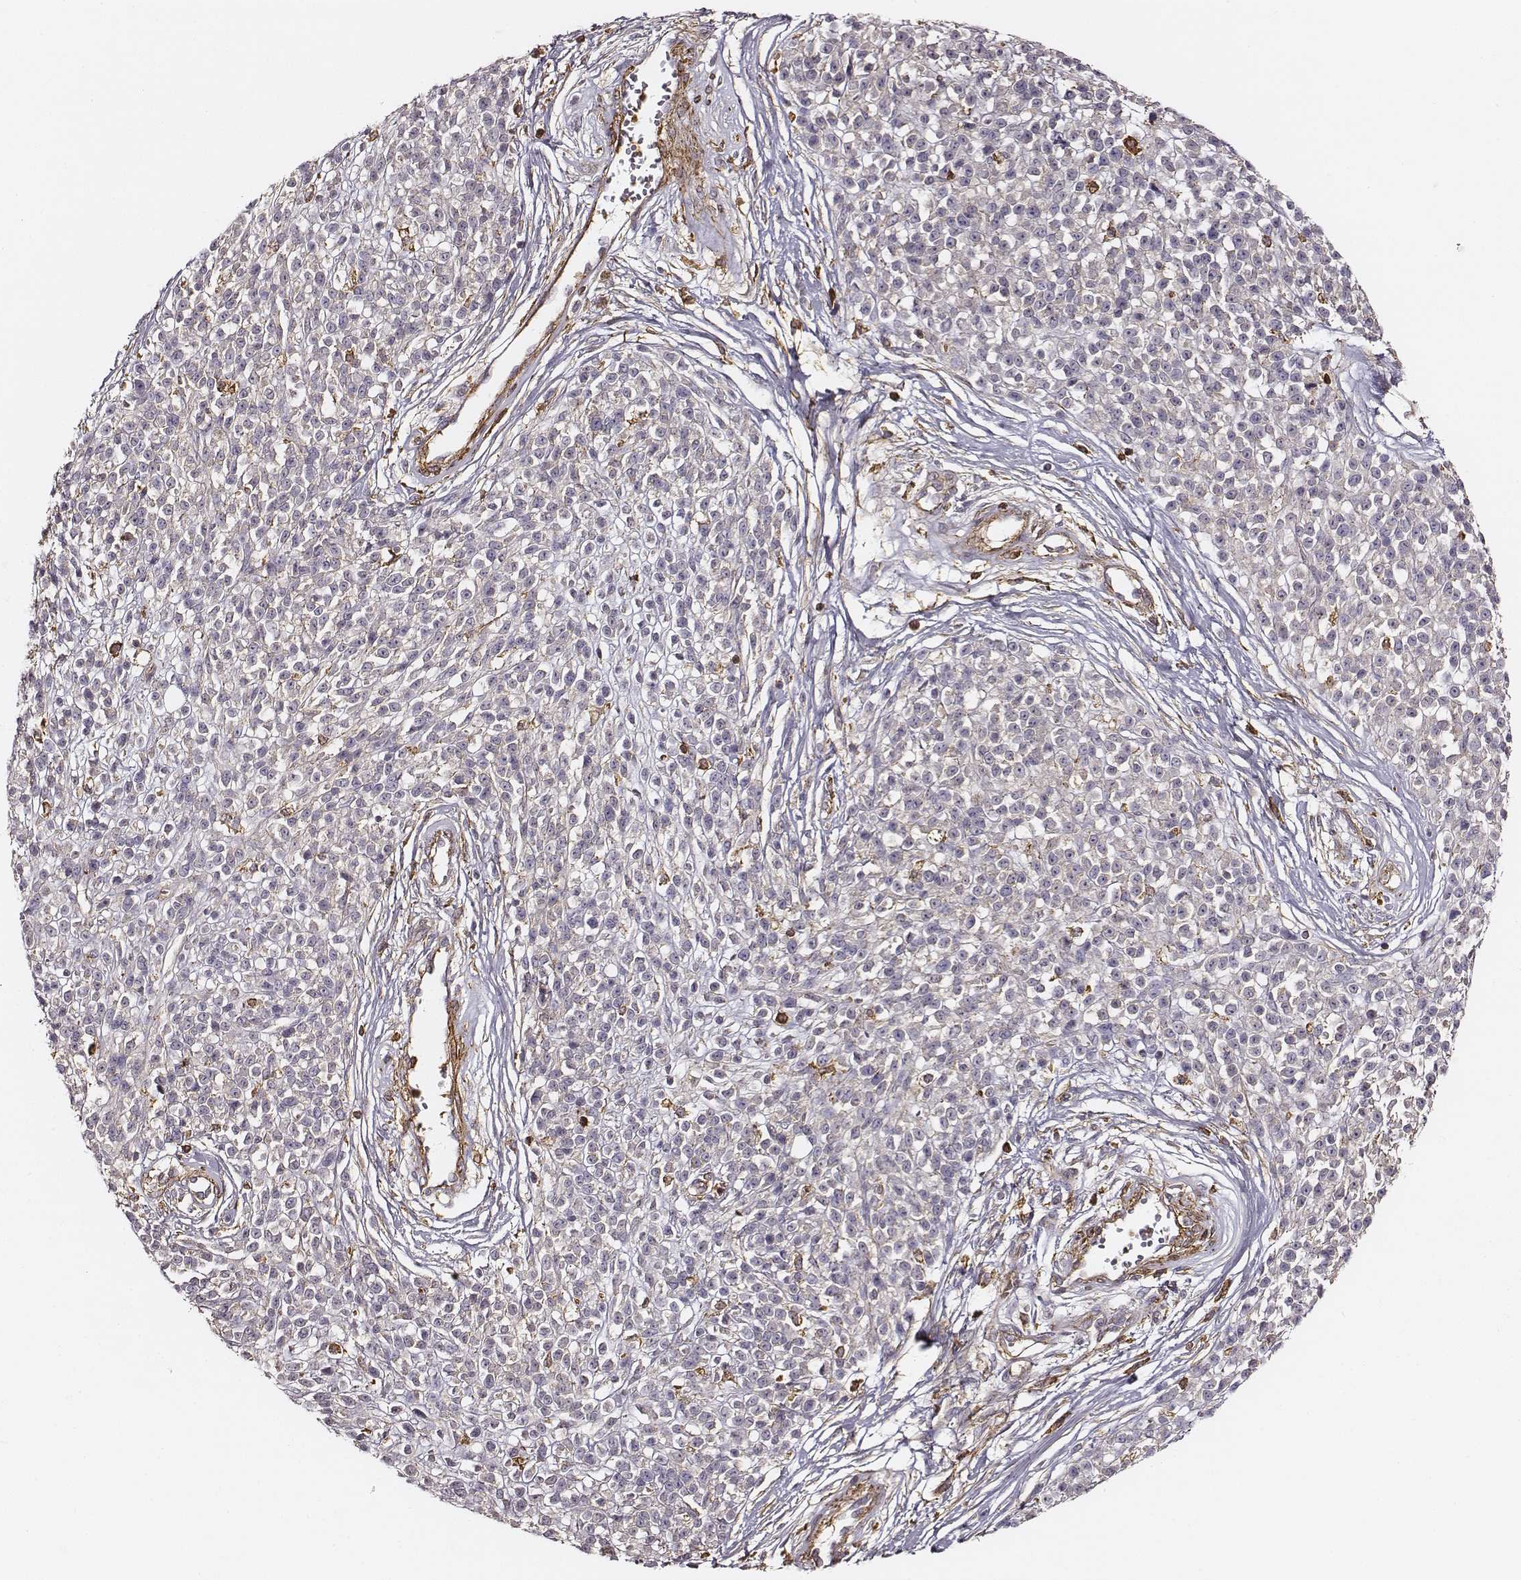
{"staining": {"intensity": "negative", "quantity": "none", "location": "none"}, "tissue": "melanoma", "cell_type": "Tumor cells", "image_type": "cancer", "snomed": [{"axis": "morphology", "description": "Malignant melanoma, NOS"}, {"axis": "topography", "description": "Skin"}, {"axis": "topography", "description": "Skin of trunk"}], "caption": "High power microscopy image of an IHC photomicrograph of malignant melanoma, revealing no significant staining in tumor cells.", "gene": "ZYX", "patient": {"sex": "male", "age": 74}}